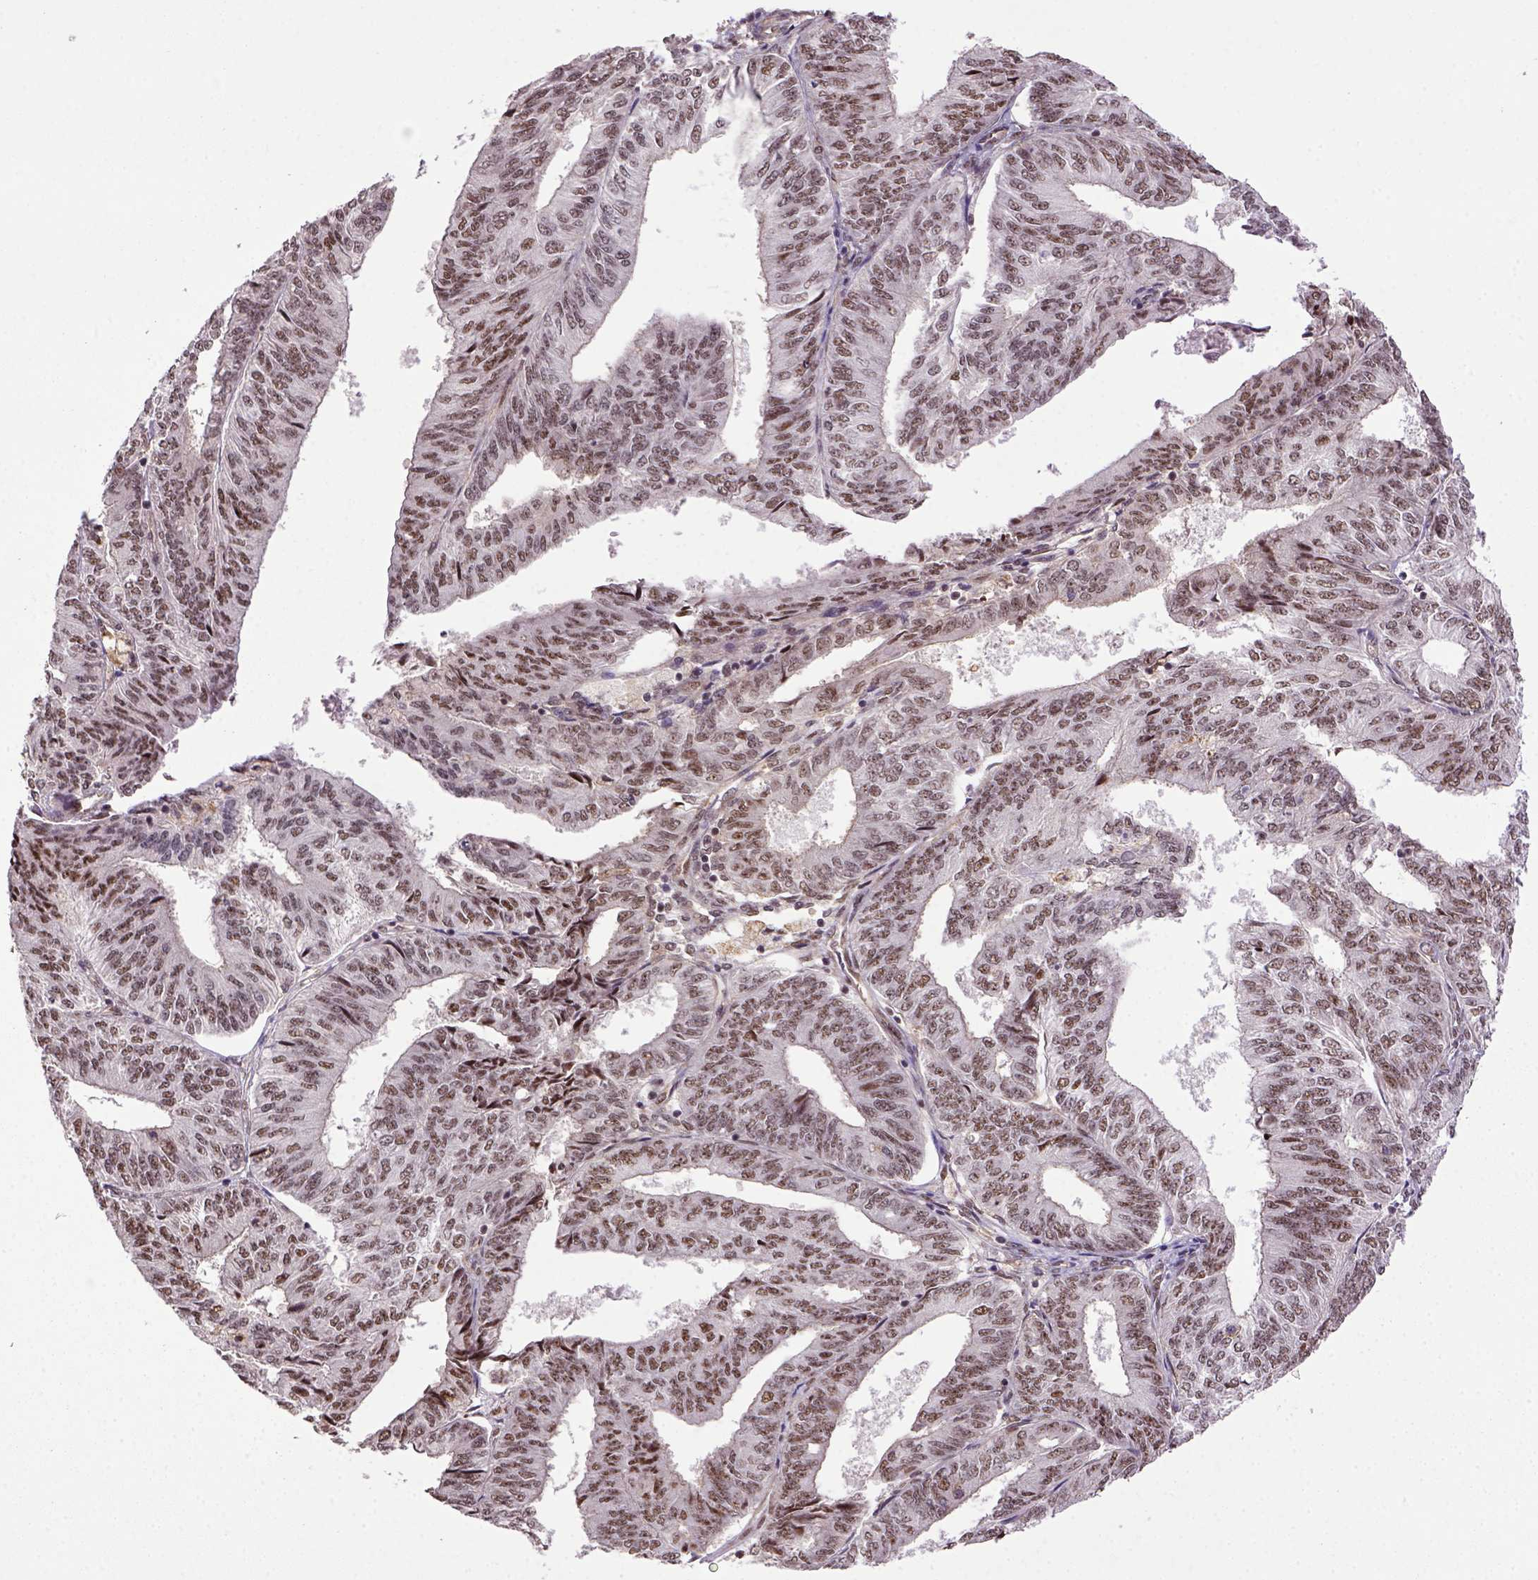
{"staining": {"intensity": "moderate", "quantity": ">75%", "location": "nuclear"}, "tissue": "endometrial cancer", "cell_type": "Tumor cells", "image_type": "cancer", "snomed": [{"axis": "morphology", "description": "Adenocarcinoma, NOS"}, {"axis": "topography", "description": "Endometrium"}], "caption": "Immunohistochemical staining of endometrial cancer reveals medium levels of moderate nuclear staining in approximately >75% of tumor cells.", "gene": "PPIG", "patient": {"sex": "female", "age": 58}}